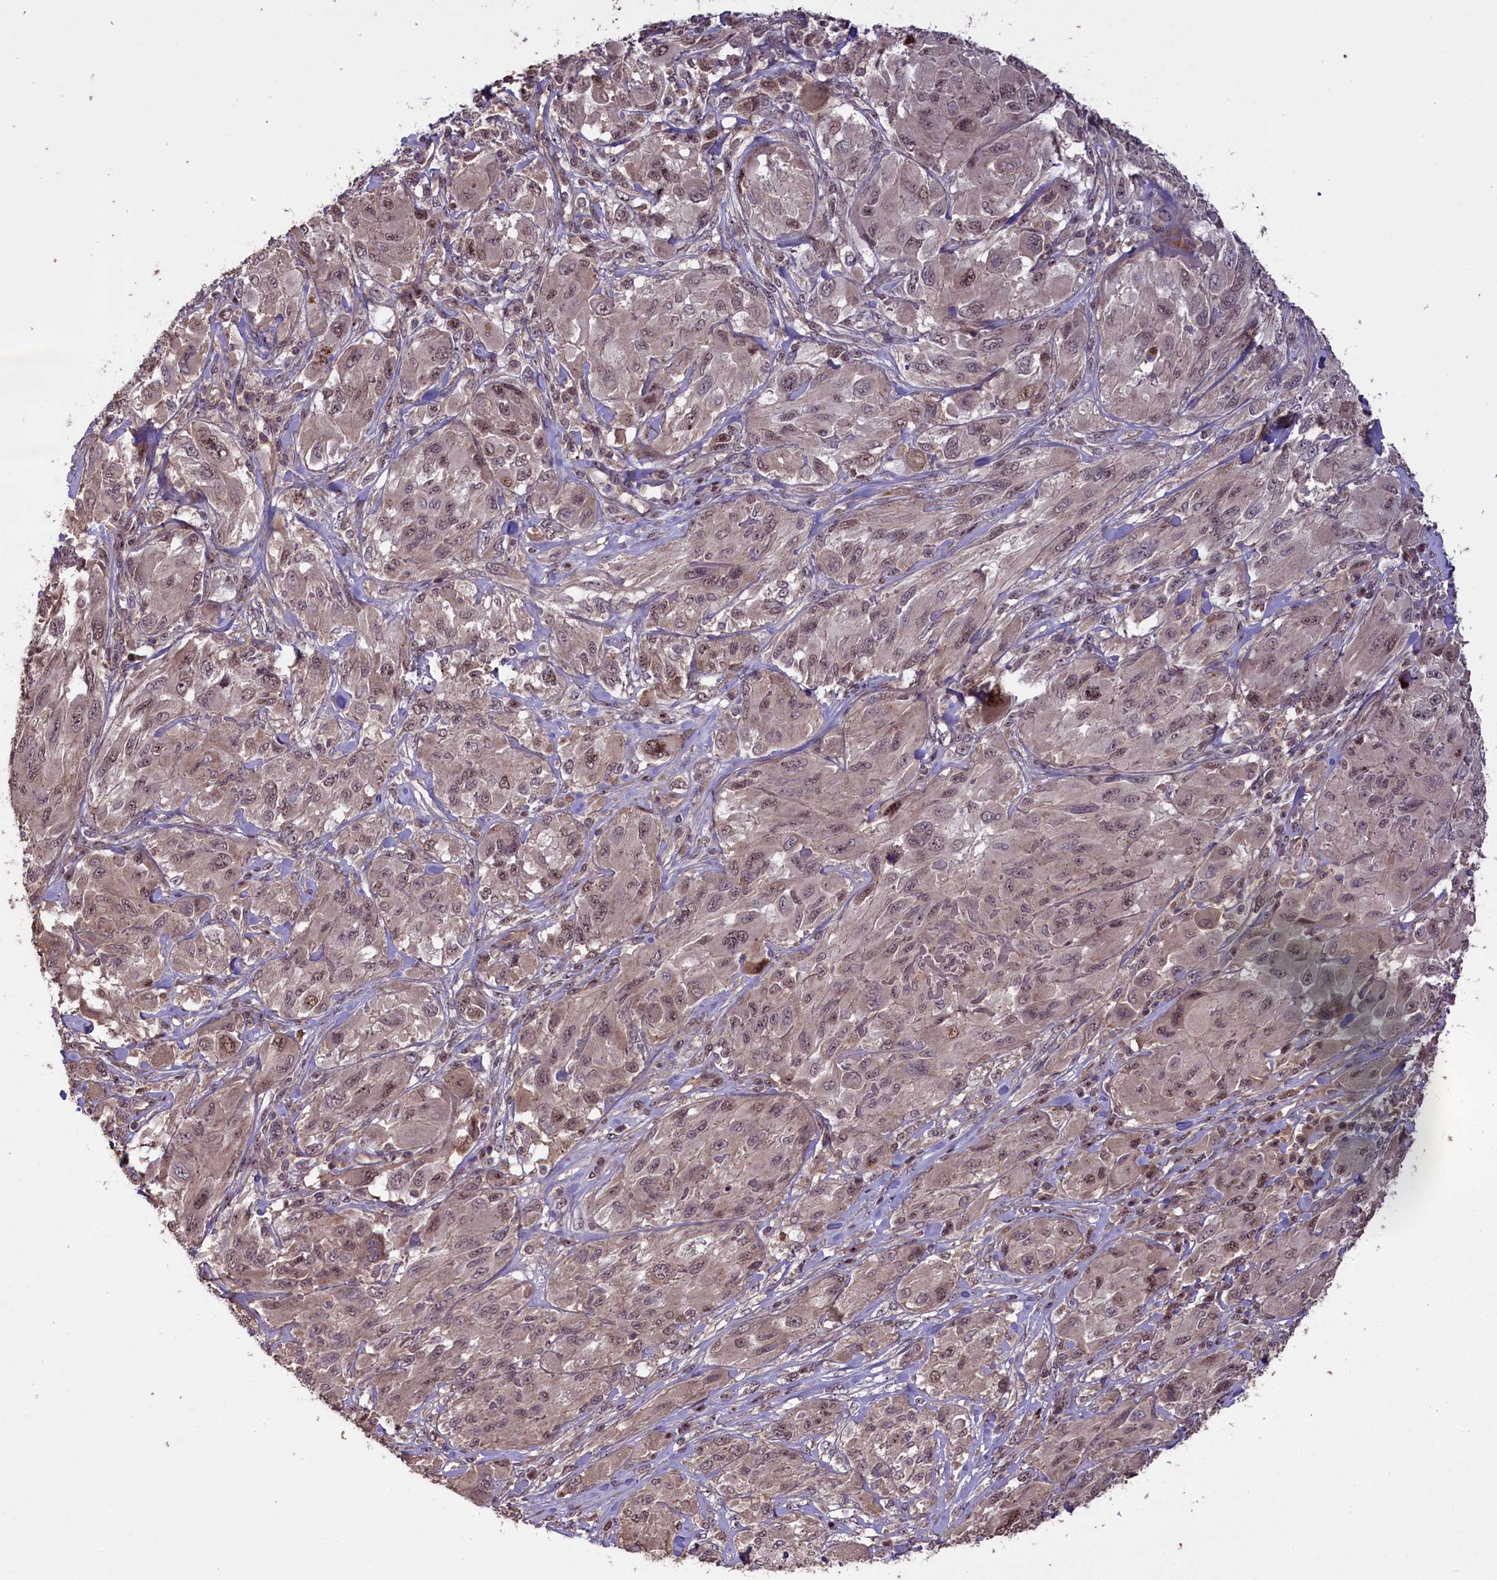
{"staining": {"intensity": "moderate", "quantity": "25%-75%", "location": "cytoplasmic/membranous,nuclear"}, "tissue": "melanoma", "cell_type": "Tumor cells", "image_type": "cancer", "snomed": [{"axis": "morphology", "description": "Malignant melanoma, NOS"}, {"axis": "topography", "description": "Skin"}], "caption": "Human malignant melanoma stained with a brown dye displays moderate cytoplasmic/membranous and nuclear positive expression in approximately 25%-75% of tumor cells.", "gene": "FUZ", "patient": {"sex": "female", "age": 91}}